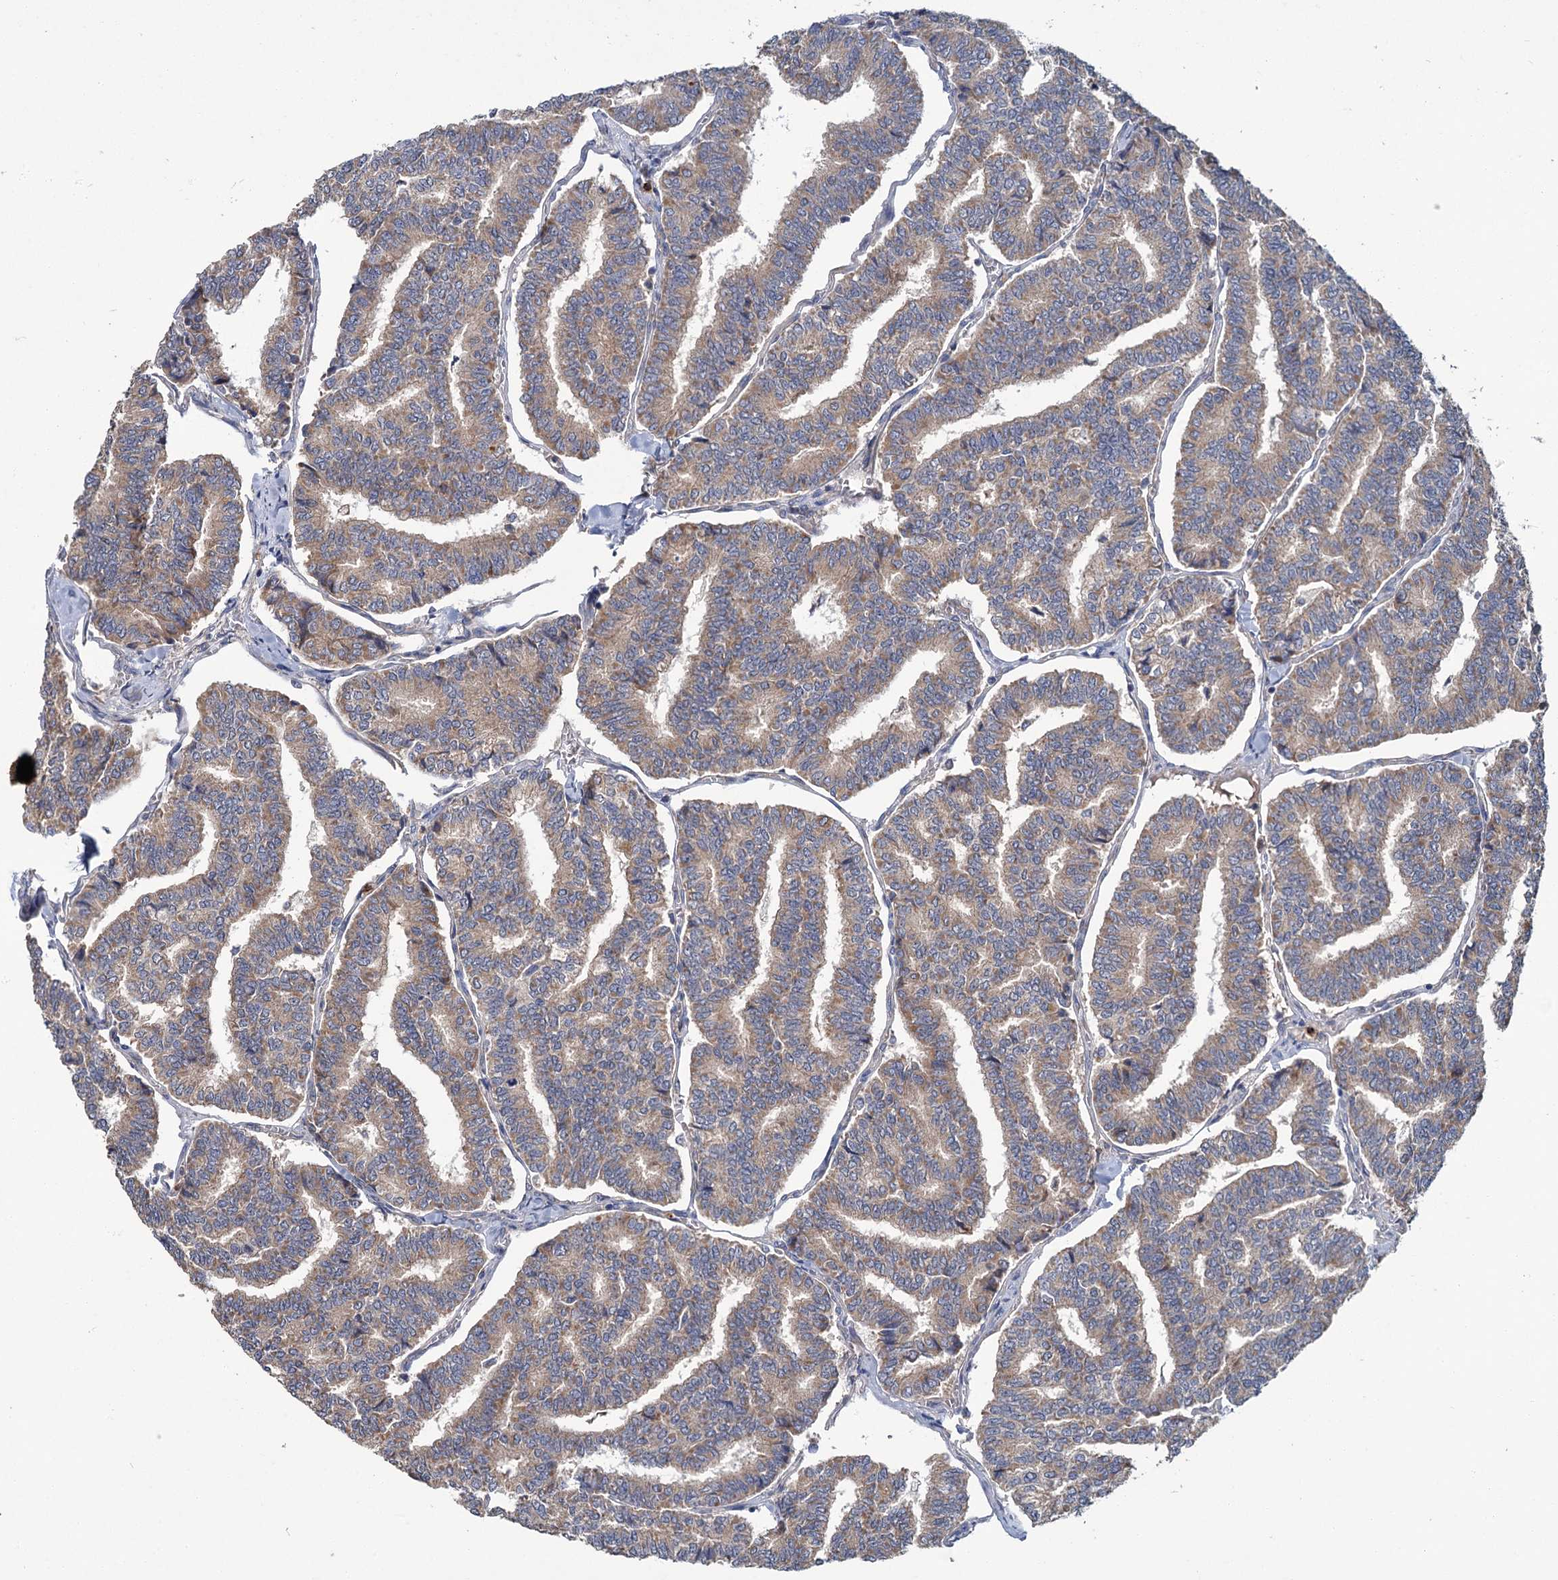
{"staining": {"intensity": "weak", "quantity": ">75%", "location": "cytoplasmic/membranous"}, "tissue": "thyroid cancer", "cell_type": "Tumor cells", "image_type": "cancer", "snomed": [{"axis": "morphology", "description": "Papillary adenocarcinoma, NOS"}, {"axis": "topography", "description": "Thyroid gland"}], "caption": "Human thyroid papillary adenocarcinoma stained with a protein marker shows weak staining in tumor cells.", "gene": "DYNC2H1", "patient": {"sex": "female", "age": 35}}